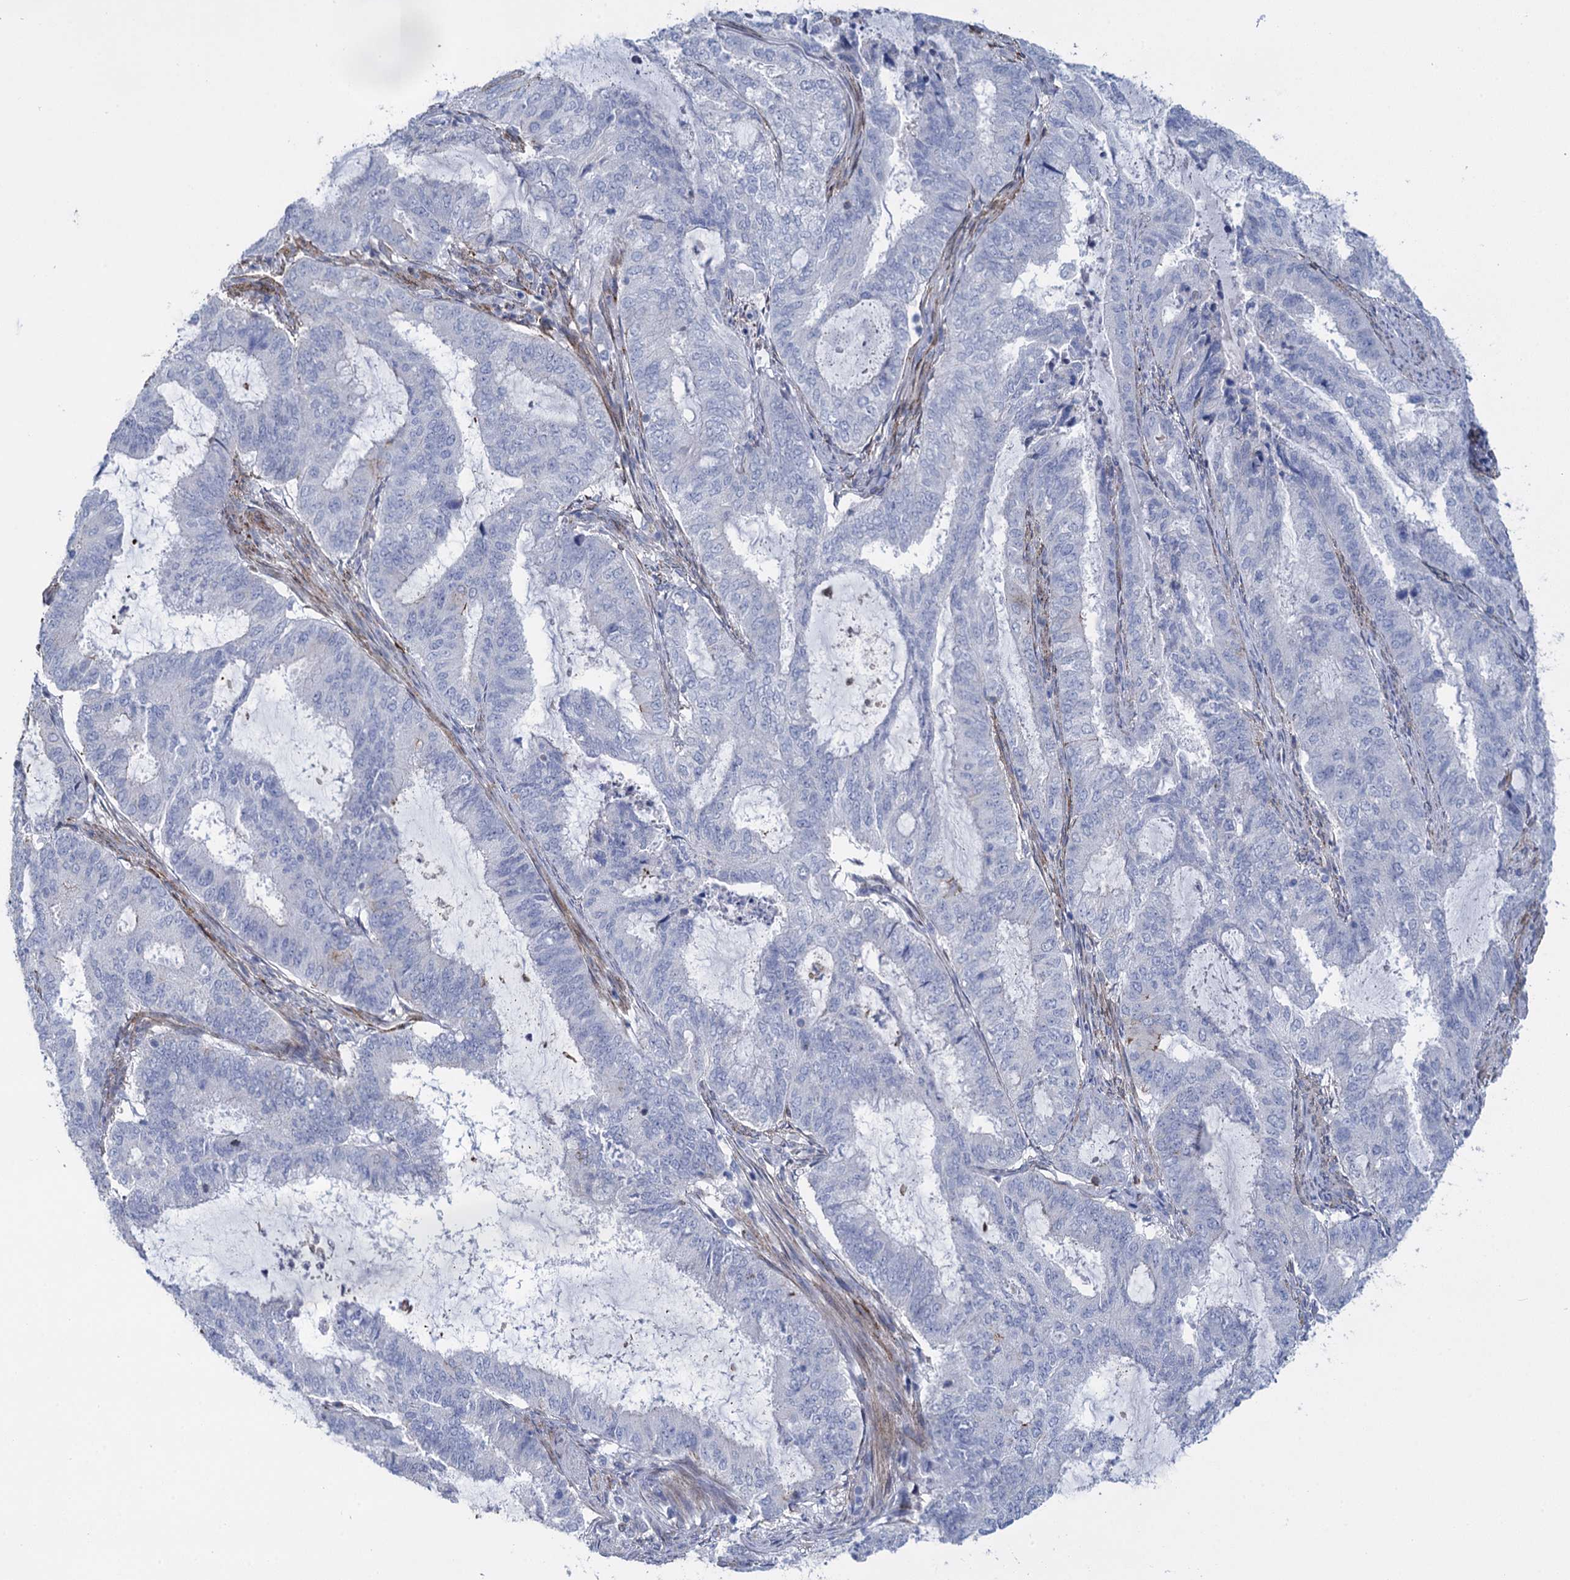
{"staining": {"intensity": "negative", "quantity": "none", "location": "none"}, "tissue": "endometrial cancer", "cell_type": "Tumor cells", "image_type": "cancer", "snomed": [{"axis": "morphology", "description": "Adenocarcinoma, NOS"}, {"axis": "topography", "description": "Endometrium"}], "caption": "Immunohistochemistry (IHC) of human endometrial adenocarcinoma displays no expression in tumor cells. Brightfield microscopy of IHC stained with DAB (brown) and hematoxylin (blue), captured at high magnification.", "gene": "SNCG", "patient": {"sex": "female", "age": 51}}